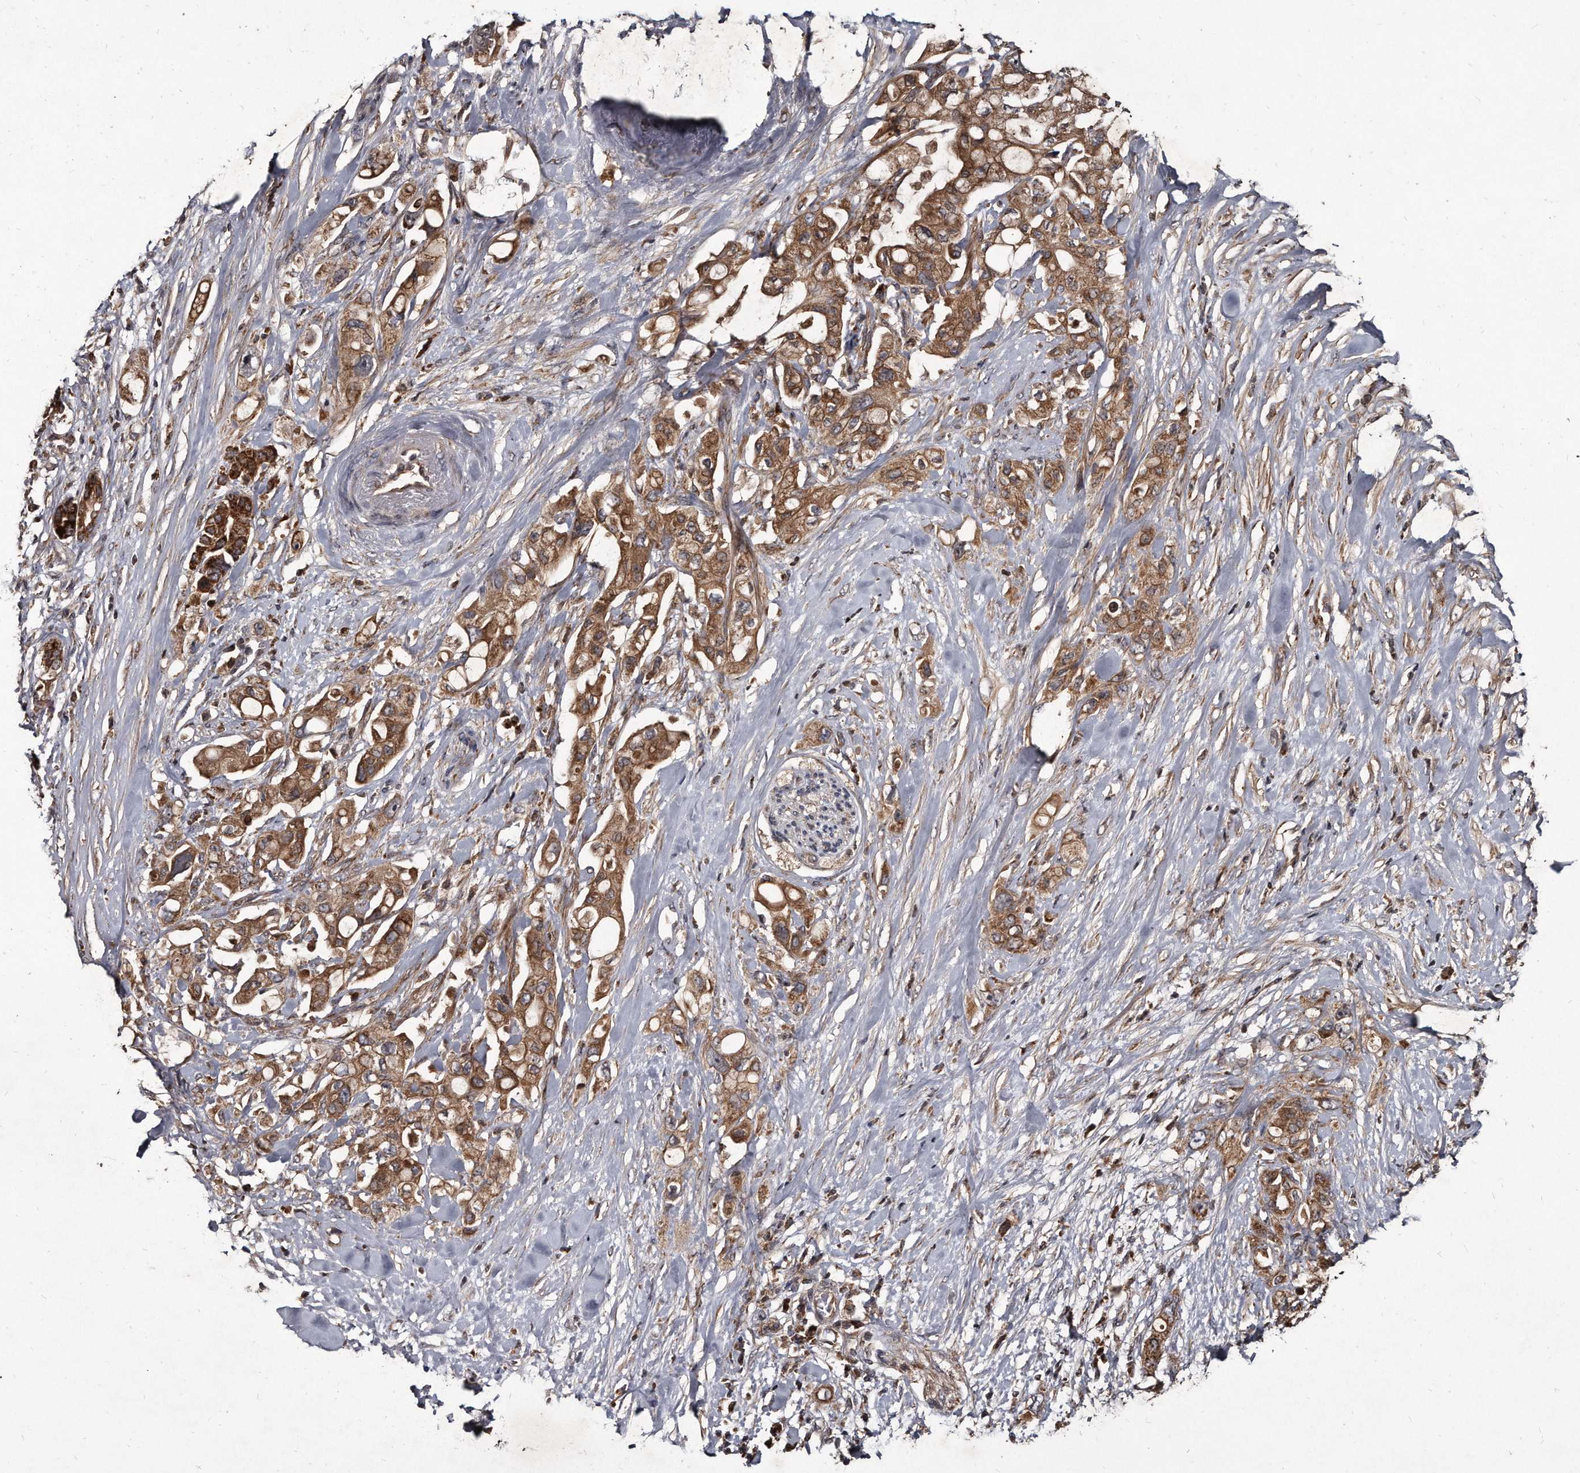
{"staining": {"intensity": "moderate", "quantity": ">75%", "location": "cytoplasmic/membranous"}, "tissue": "pancreatic cancer", "cell_type": "Tumor cells", "image_type": "cancer", "snomed": [{"axis": "morphology", "description": "Adenocarcinoma, NOS"}, {"axis": "topography", "description": "Pancreas"}], "caption": "This is a photomicrograph of IHC staining of pancreatic cancer (adenocarcinoma), which shows moderate expression in the cytoplasmic/membranous of tumor cells.", "gene": "FAM136A", "patient": {"sex": "female", "age": 56}}